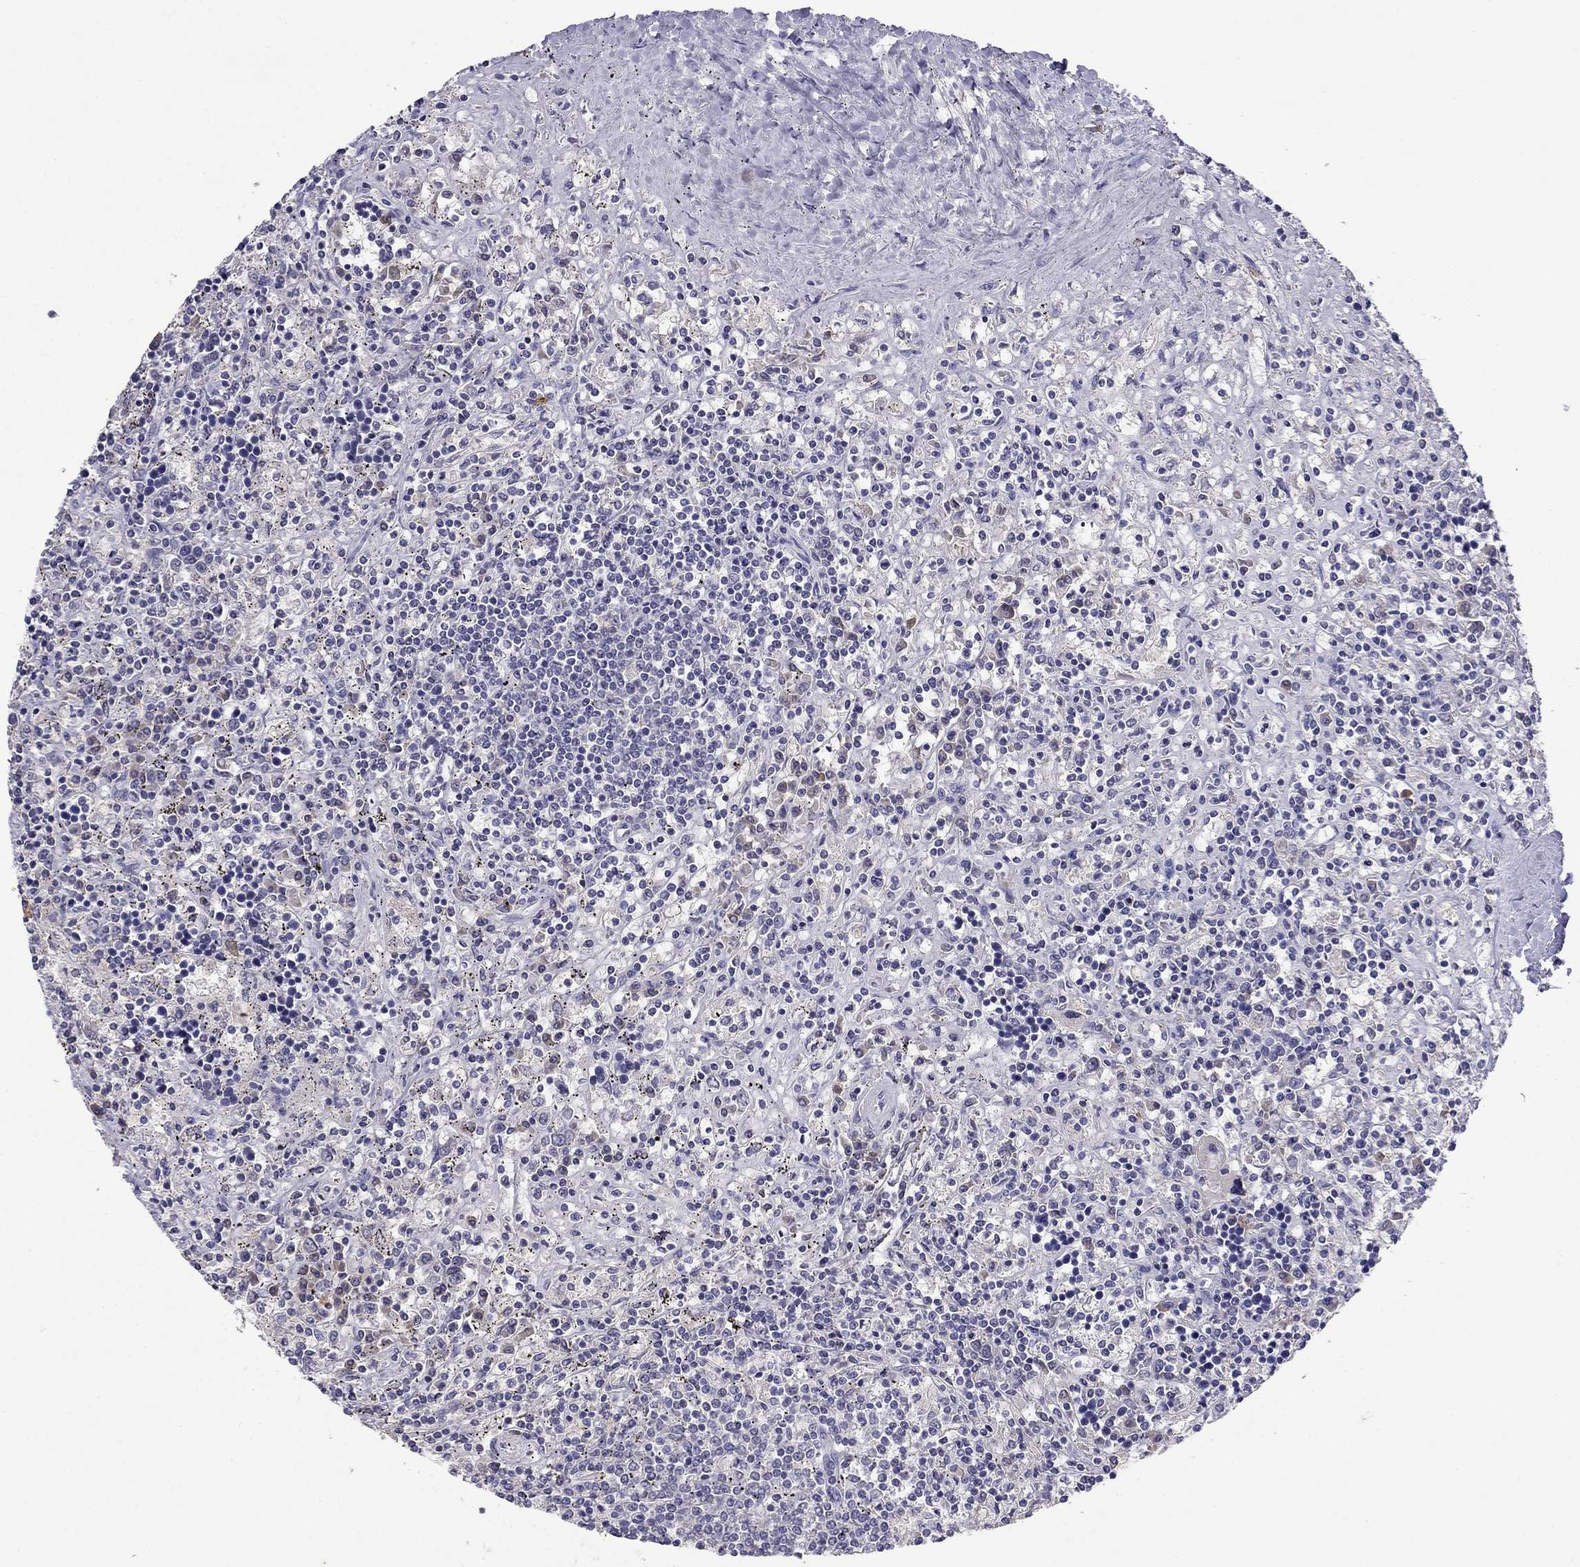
{"staining": {"intensity": "negative", "quantity": "none", "location": "none"}, "tissue": "lymphoma", "cell_type": "Tumor cells", "image_type": "cancer", "snomed": [{"axis": "morphology", "description": "Malignant lymphoma, non-Hodgkin's type, Low grade"}, {"axis": "topography", "description": "Spleen"}], "caption": "This is an immunohistochemistry photomicrograph of low-grade malignant lymphoma, non-Hodgkin's type. There is no positivity in tumor cells.", "gene": "WNK3", "patient": {"sex": "male", "age": 62}}